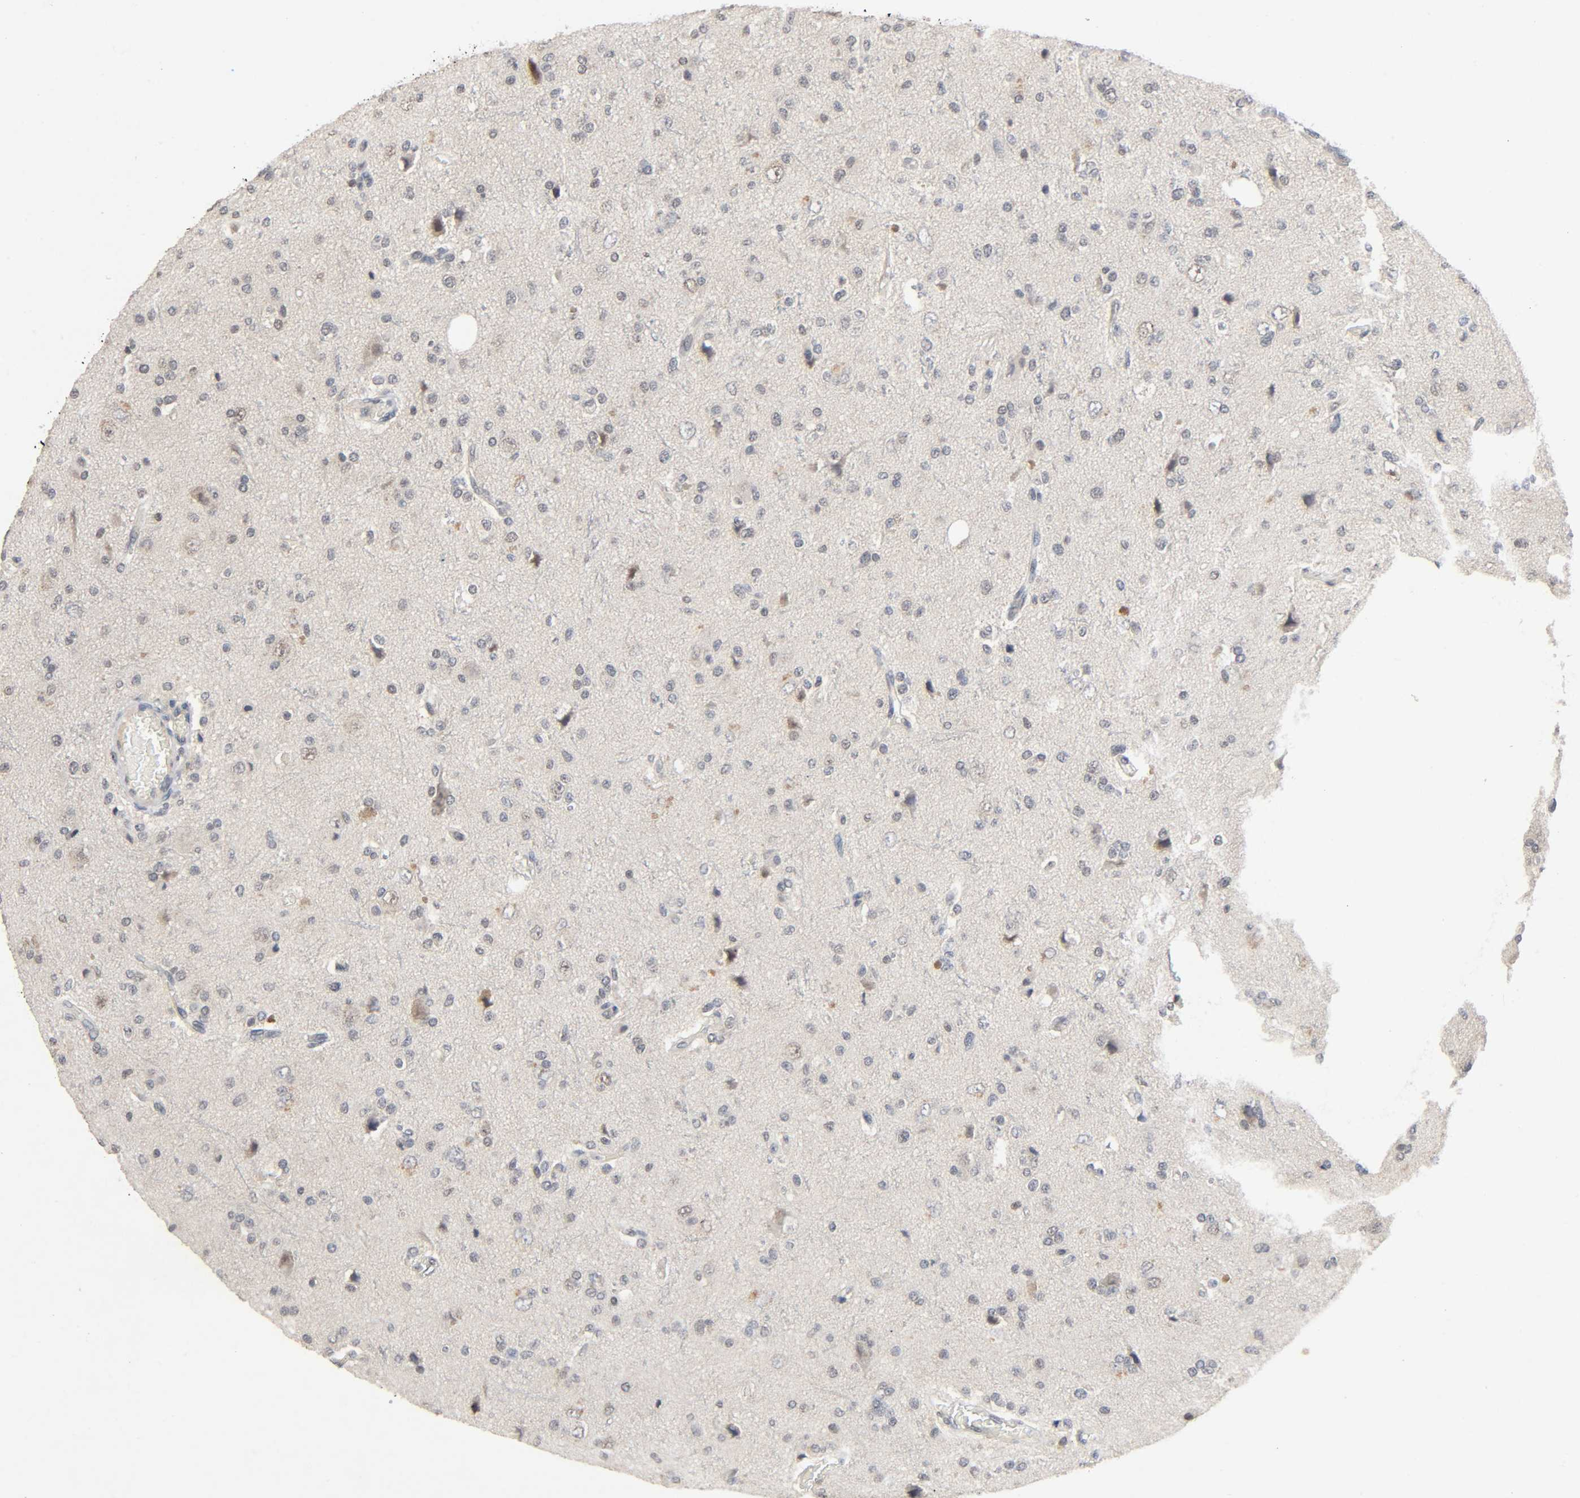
{"staining": {"intensity": "weak", "quantity": "<25%", "location": "nuclear"}, "tissue": "glioma", "cell_type": "Tumor cells", "image_type": "cancer", "snomed": [{"axis": "morphology", "description": "Glioma, malignant, High grade"}, {"axis": "topography", "description": "Brain"}], "caption": "High-grade glioma (malignant) stained for a protein using IHC reveals no staining tumor cells.", "gene": "MAPKAPK5", "patient": {"sex": "male", "age": 47}}